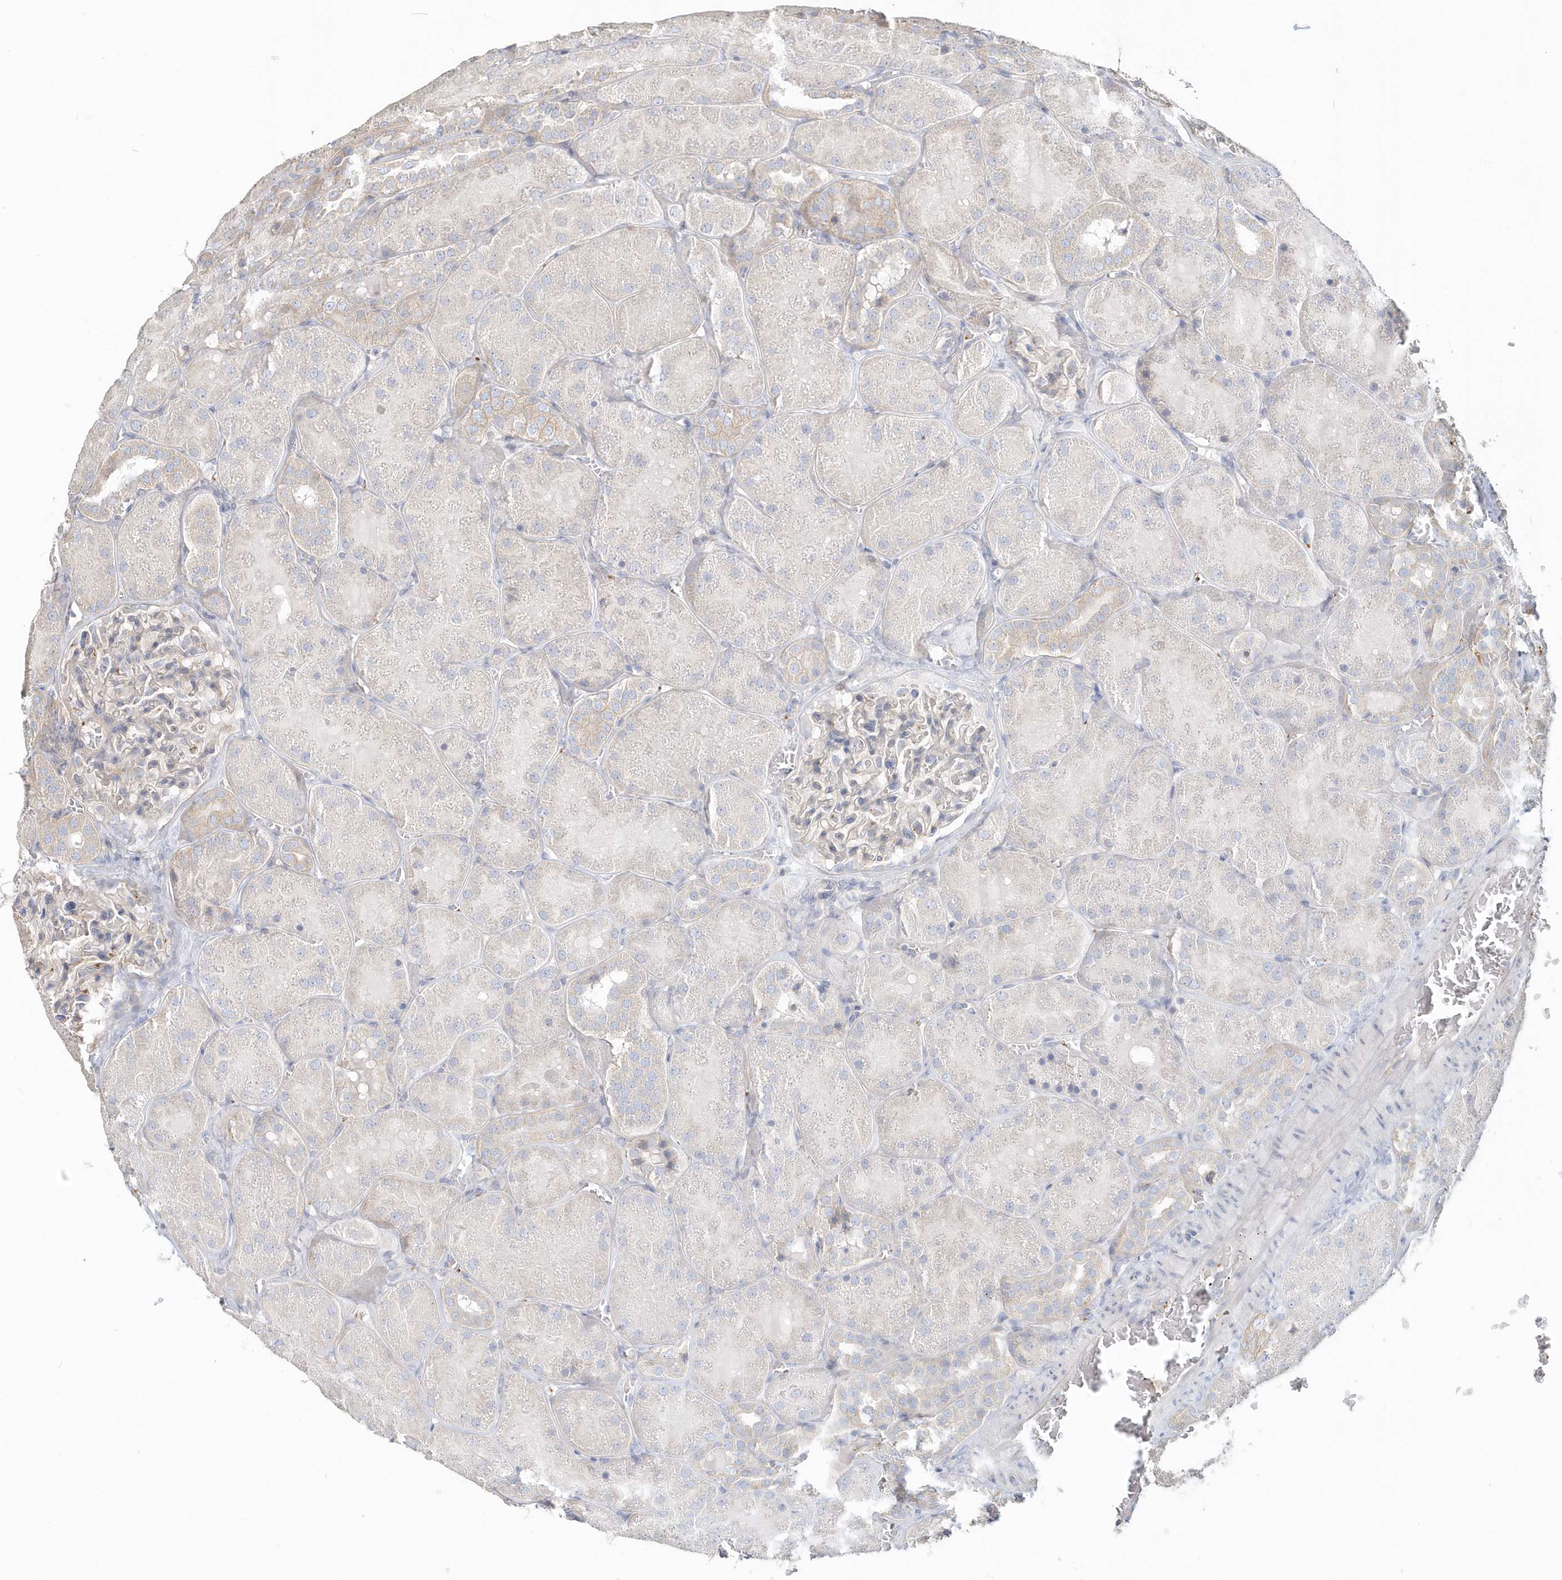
{"staining": {"intensity": "negative", "quantity": "none", "location": "none"}, "tissue": "kidney", "cell_type": "Cells in glomeruli", "image_type": "normal", "snomed": [{"axis": "morphology", "description": "Normal tissue, NOS"}, {"axis": "topography", "description": "Kidney"}], "caption": "A micrograph of kidney stained for a protein demonstrates no brown staining in cells in glomeruli. The staining was performed using DAB to visualize the protein expression in brown, while the nuclei were stained in blue with hematoxylin (Magnification: 20x).", "gene": "MMRN1", "patient": {"sex": "male", "age": 28}}